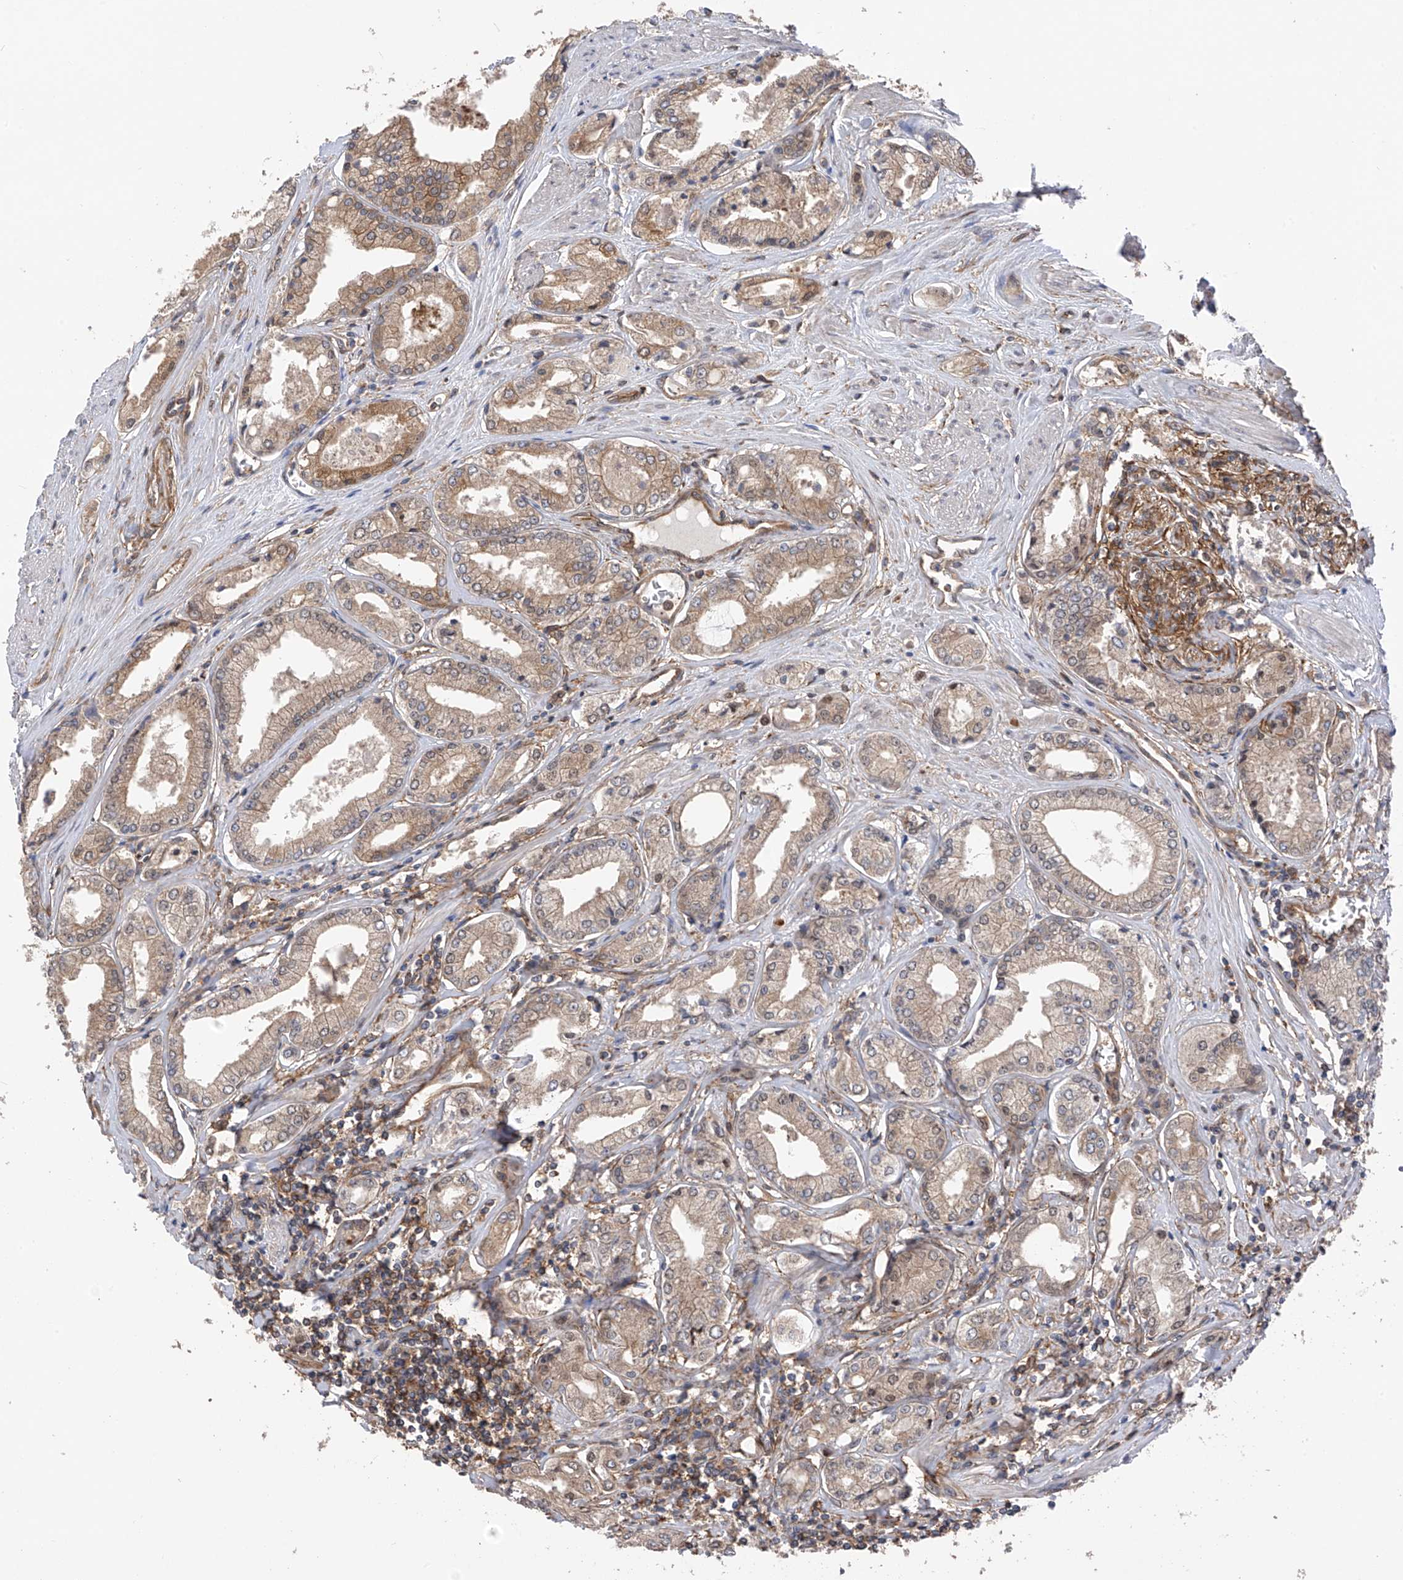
{"staining": {"intensity": "weak", "quantity": ">75%", "location": "cytoplasmic/membranous,nuclear"}, "tissue": "prostate cancer", "cell_type": "Tumor cells", "image_type": "cancer", "snomed": [{"axis": "morphology", "description": "Adenocarcinoma, Low grade"}, {"axis": "topography", "description": "Prostate"}], "caption": "Prostate low-grade adenocarcinoma stained for a protein reveals weak cytoplasmic/membranous and nuclear positivity in tumor cells.", "gene": "CHPF", "patient": {"sex": "male", "age": 60}}